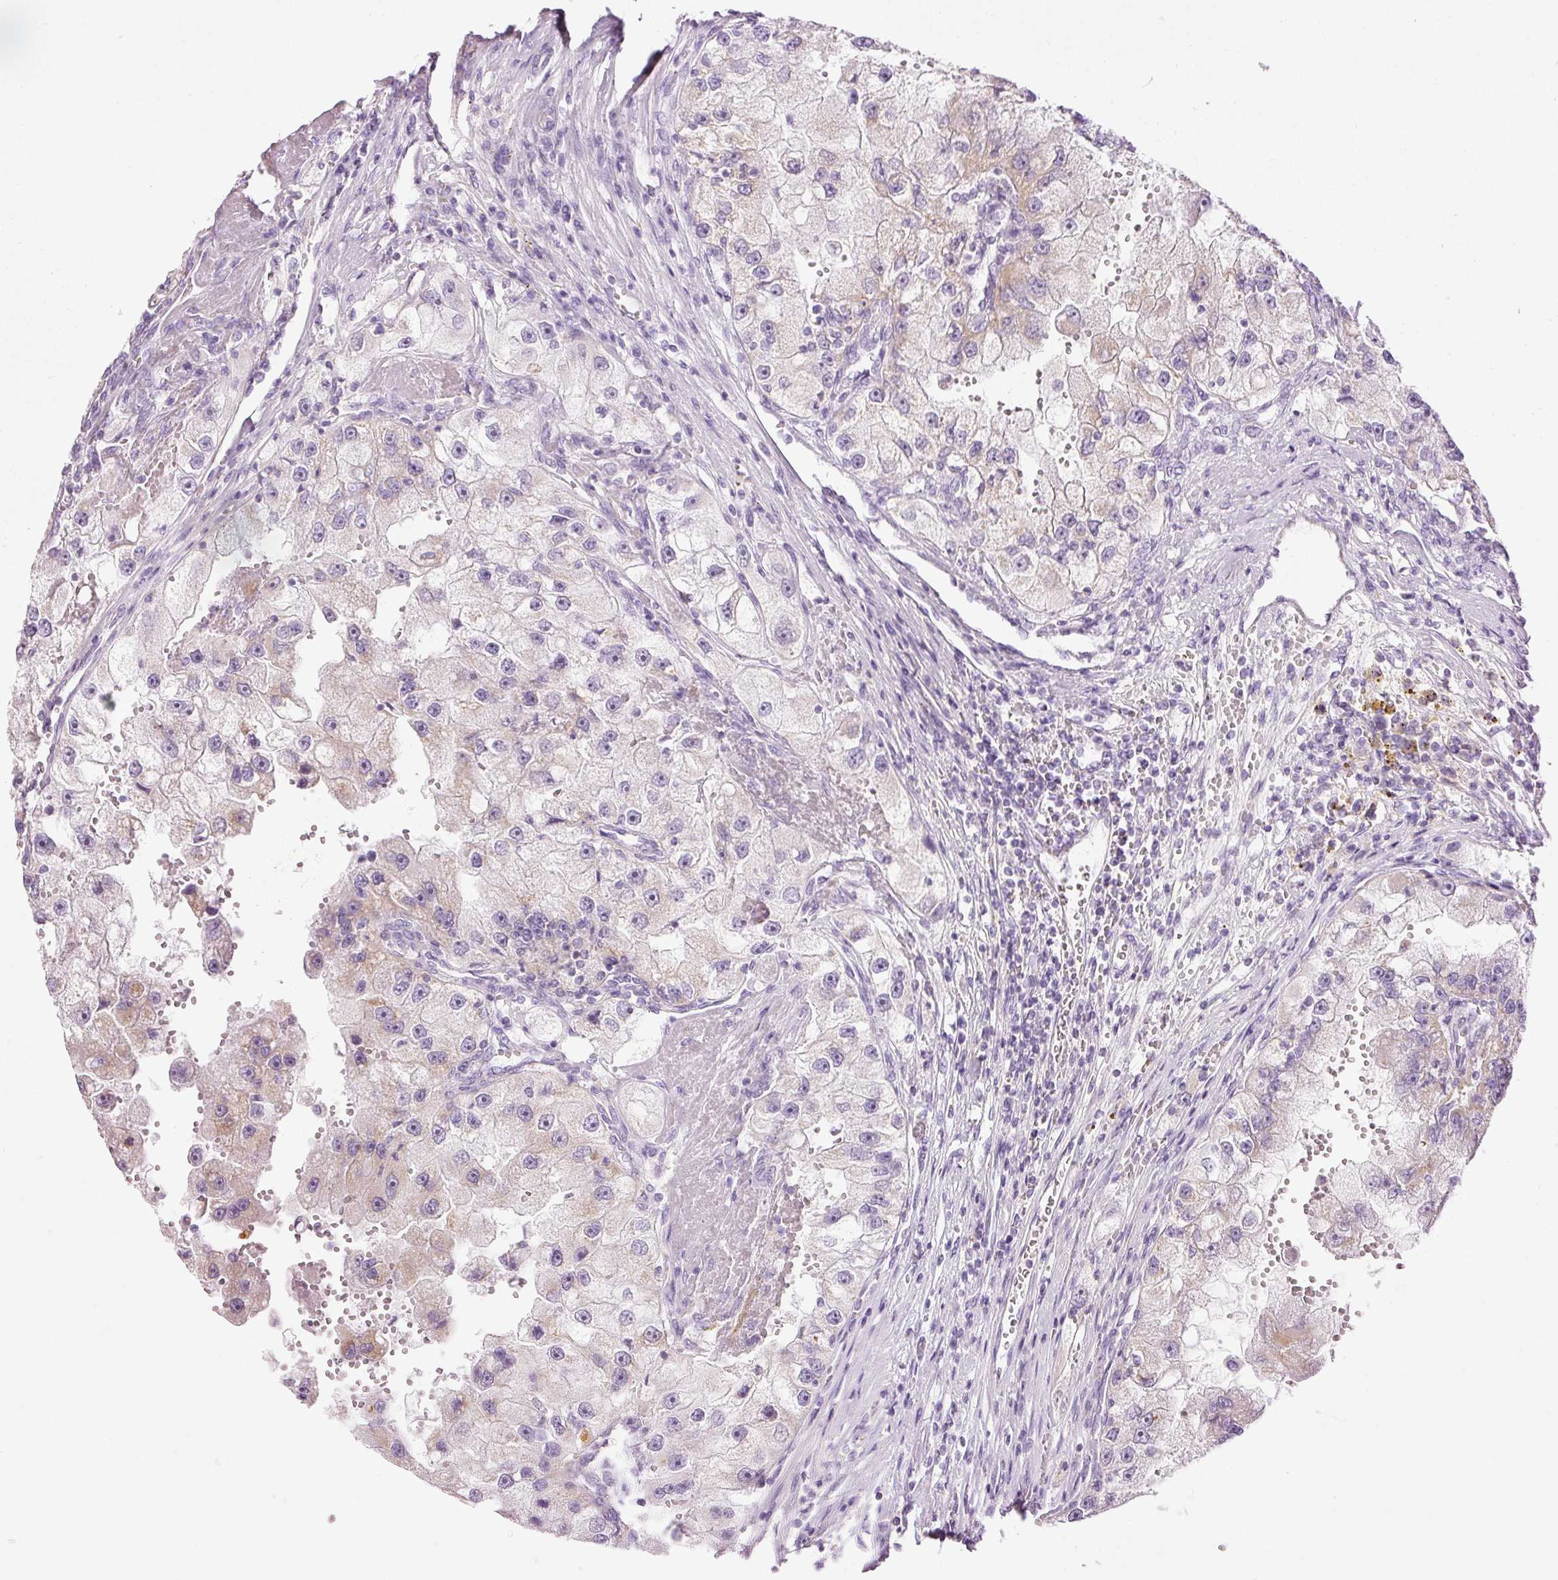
{"staining": {"intensity": "negative", "quantity": "none", "location": "none"}, "tissue": "renal cancer", "cell_type": "Tumor cells", "image_type": "cancer", "snomed": [{"axis": "morphology", "description": "Adenocarcinoma, NOS"}, {"axis": "topography", "description": "Kidney"}], "caption": "Tumor cells show no significant protein expression in adenocarcinoma (renal). (Stains: DAB immunohistochemistry with hematoxylin counter stain, Microscopy: brightfield microscopy at high magnification).", "gene": "CARD16", "patient": {"sex": "male", "age": 63}}